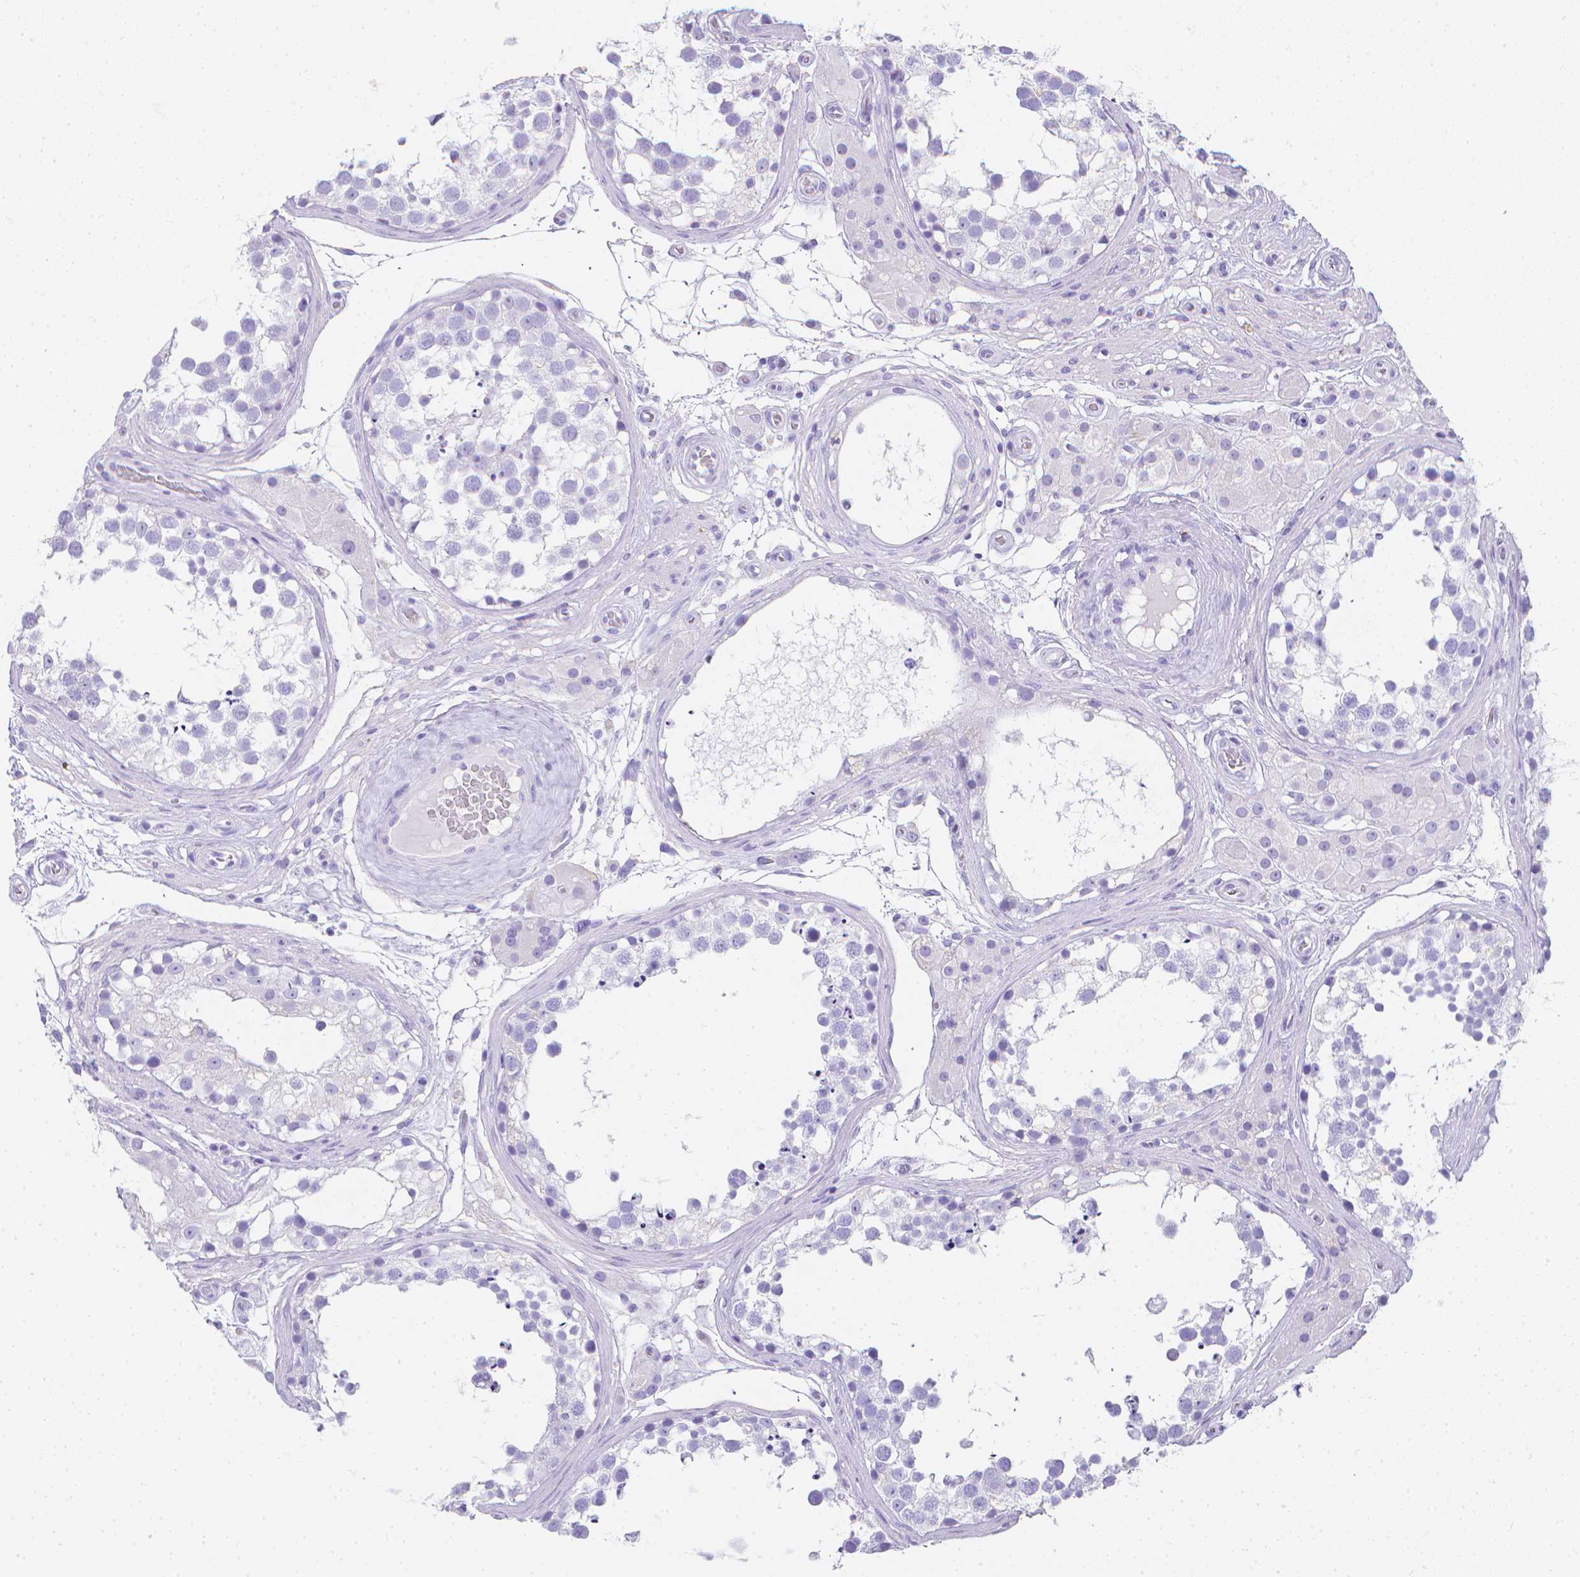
{"staining": {"intensity": "negative", "quantity": "none", "location": "none"}, "tissue": "testis", "cell_type": "Cells in seminiferous ducts", "image_type": "normal", "snomed": [{"axis": "morphology", "description": "Normal tissue, NOS"}, {"axis": "morphology", "description": "Seminoma, NOS"}, {"axis": "topography", "description": "Testis"}], "caption": "Protein analysis of unremarkable testis shows no significant expression in cells in seminiferous ducts. (Immunohistochemistry (ihc), brightfield microscopy, high magnification).", "gene": "LGALS4", "patient": {"sex": "male", "age": 65}}